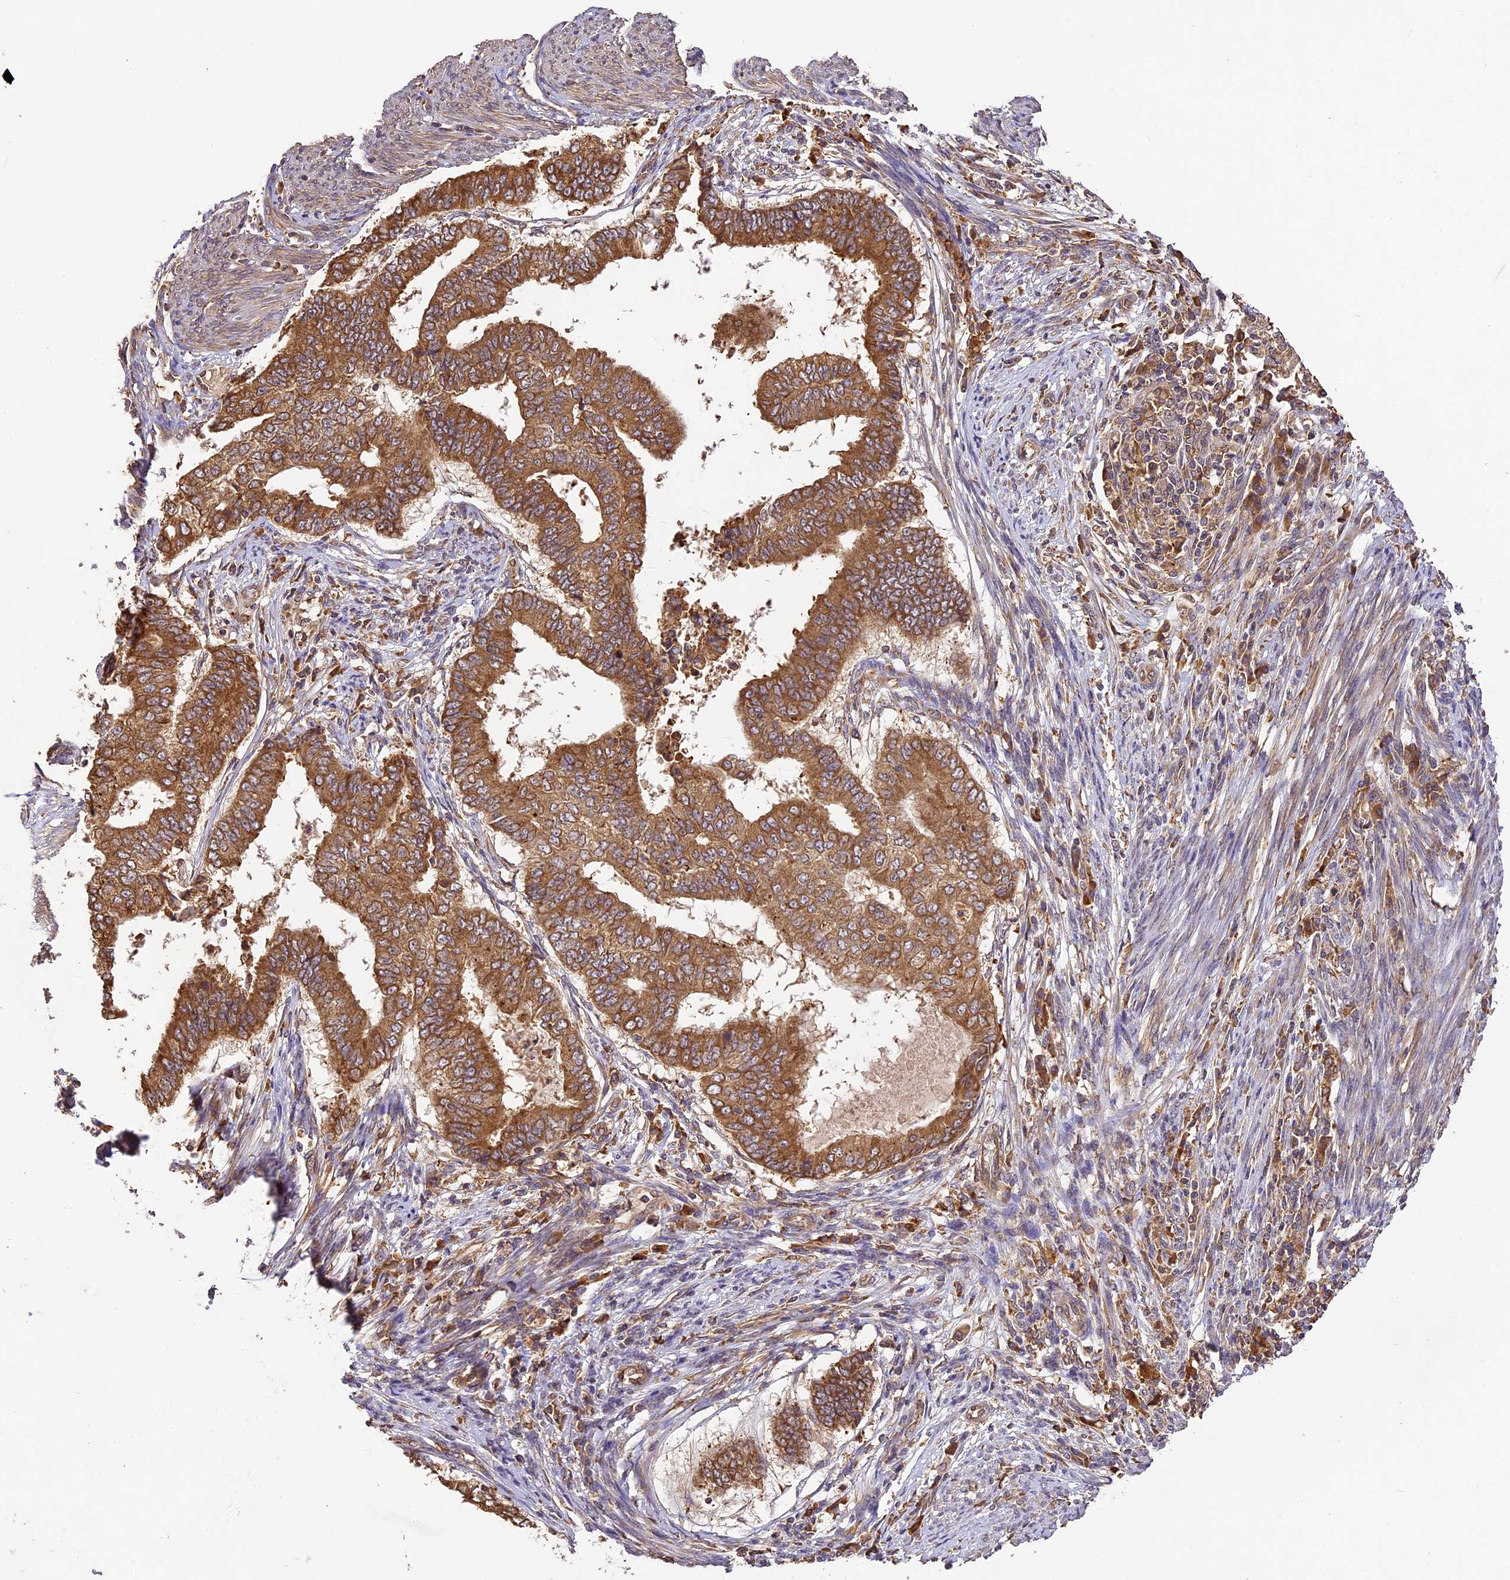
{"staining": {"intensity": "moderate", "quantity": ">75%", "location": "cytoplasmic/membranous"}, "tissue": "endometrial cancer", "cell_type": "Tumor cells", "image_type": "cancer", "snomed": [{"axis": "morphology", "description": "Polyp, NOS"}, {"axis": "morphology", "description": "Adenocarcinoma, NOS"}, {"axis": "morphology", "description": "Adenoma, NOS"}, {"axis": "topography", "description": "Endometrium"}], "caption": "Moderate cytoplasmic/membranous protein staining is present in approximately >75% of tumor cells in polyp (endometrial).", "gene": "BRAP", "patient": {"sex": "female", "age": 79}}